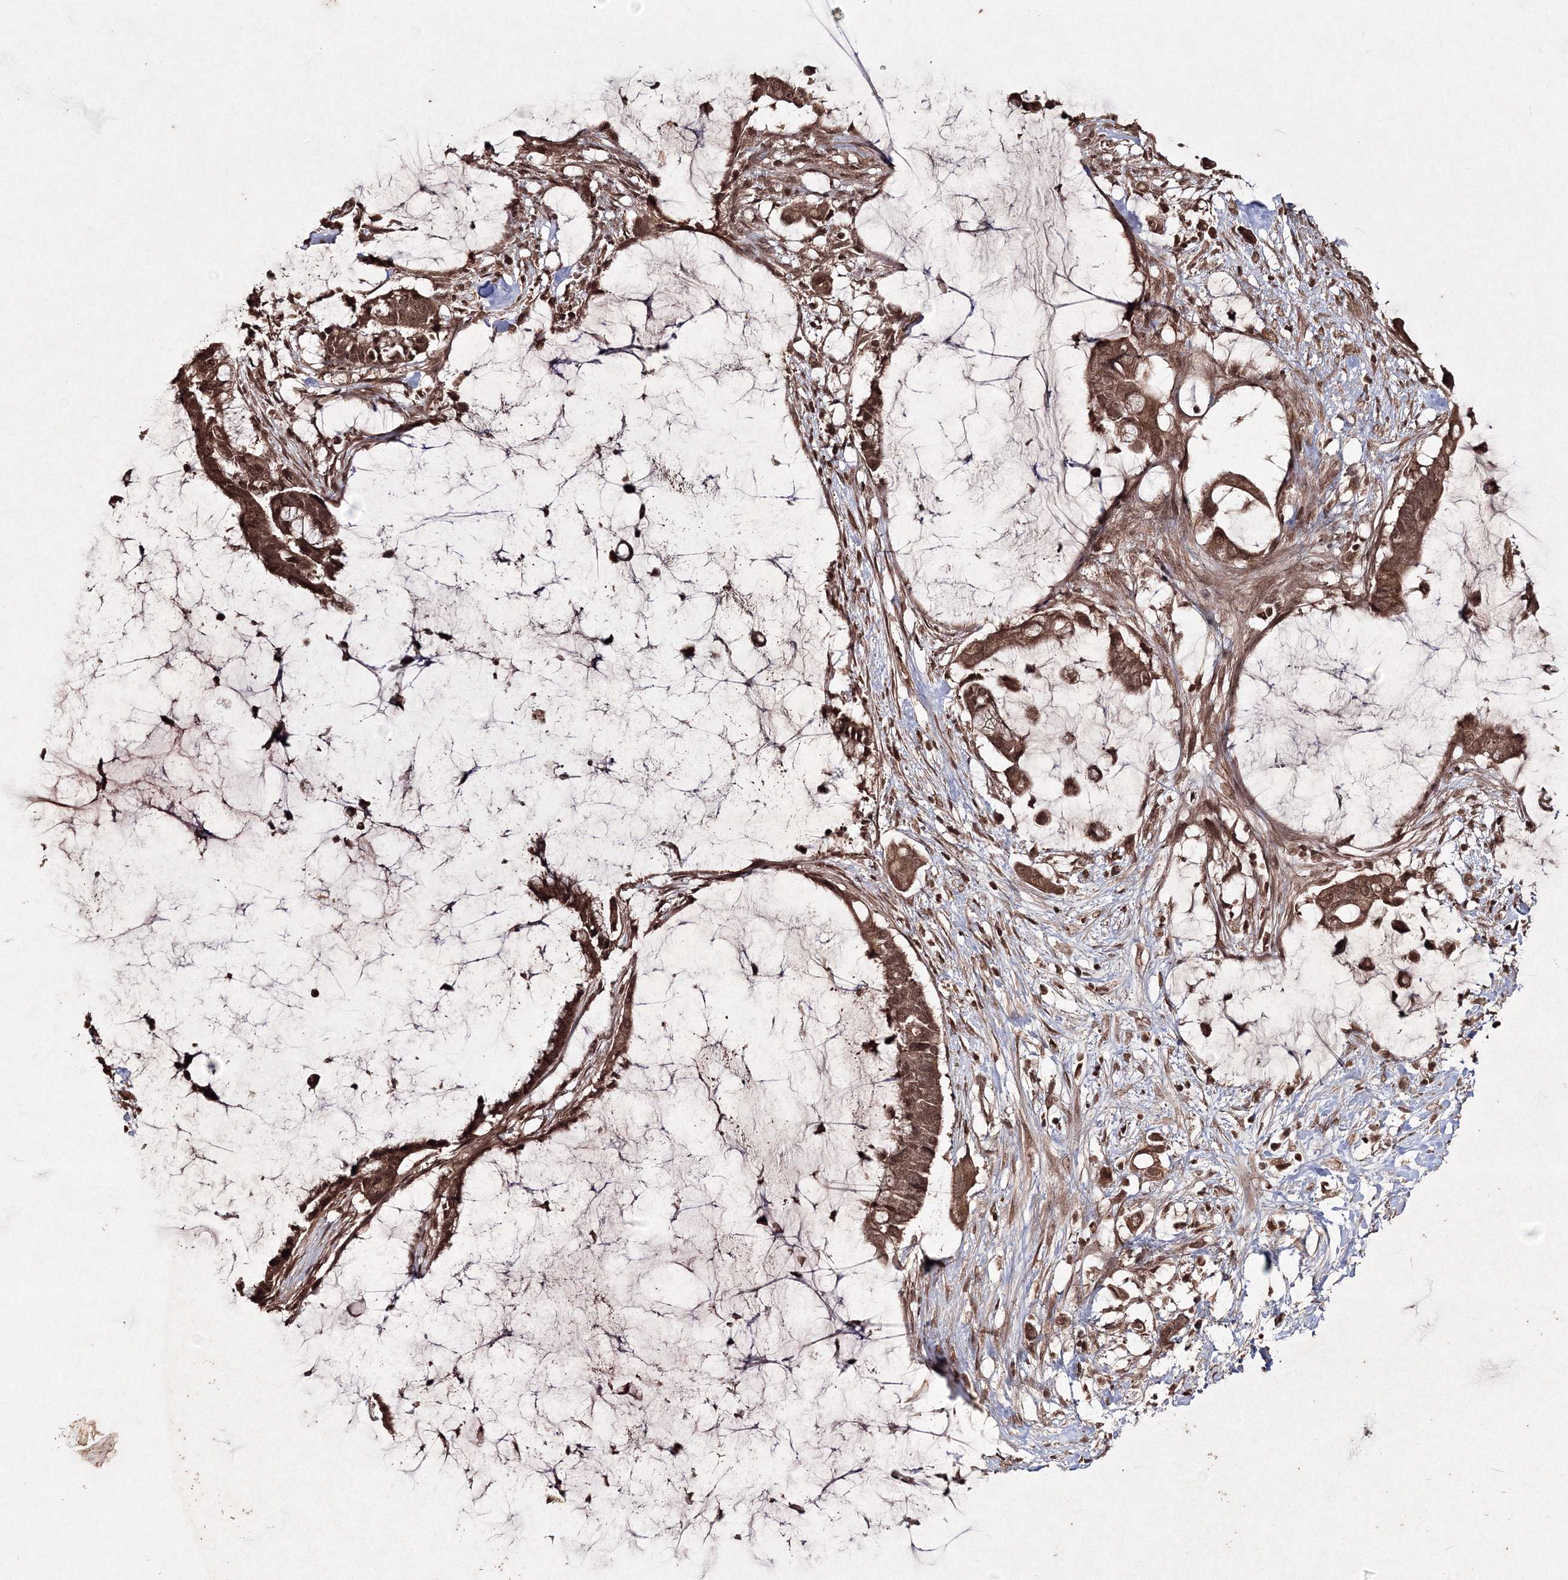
{"staining": {"intensity": "strong", "quantity": ">75%", "location": "cytoplasmic/membranous,nuclear"}, "tissue": "pancreatic cancer", "cell_type": "Tumor cells", "image_type": "cancer", "snomed": [{"axis": "morphology", "description": "Adenocarcinoma, NOS"}, {"axis": "topography", "description": "Pancreas"}], "caption": "Approximately >75% of tumor cells in human adenocarcinoma (pancreatic) reveal strong cytoplasmic/membranous and nuclear protein expression as visualized by brown immunohistochemical staining.", "gene": "PEX13", "patient": {"sex": "male", "age": 41}}